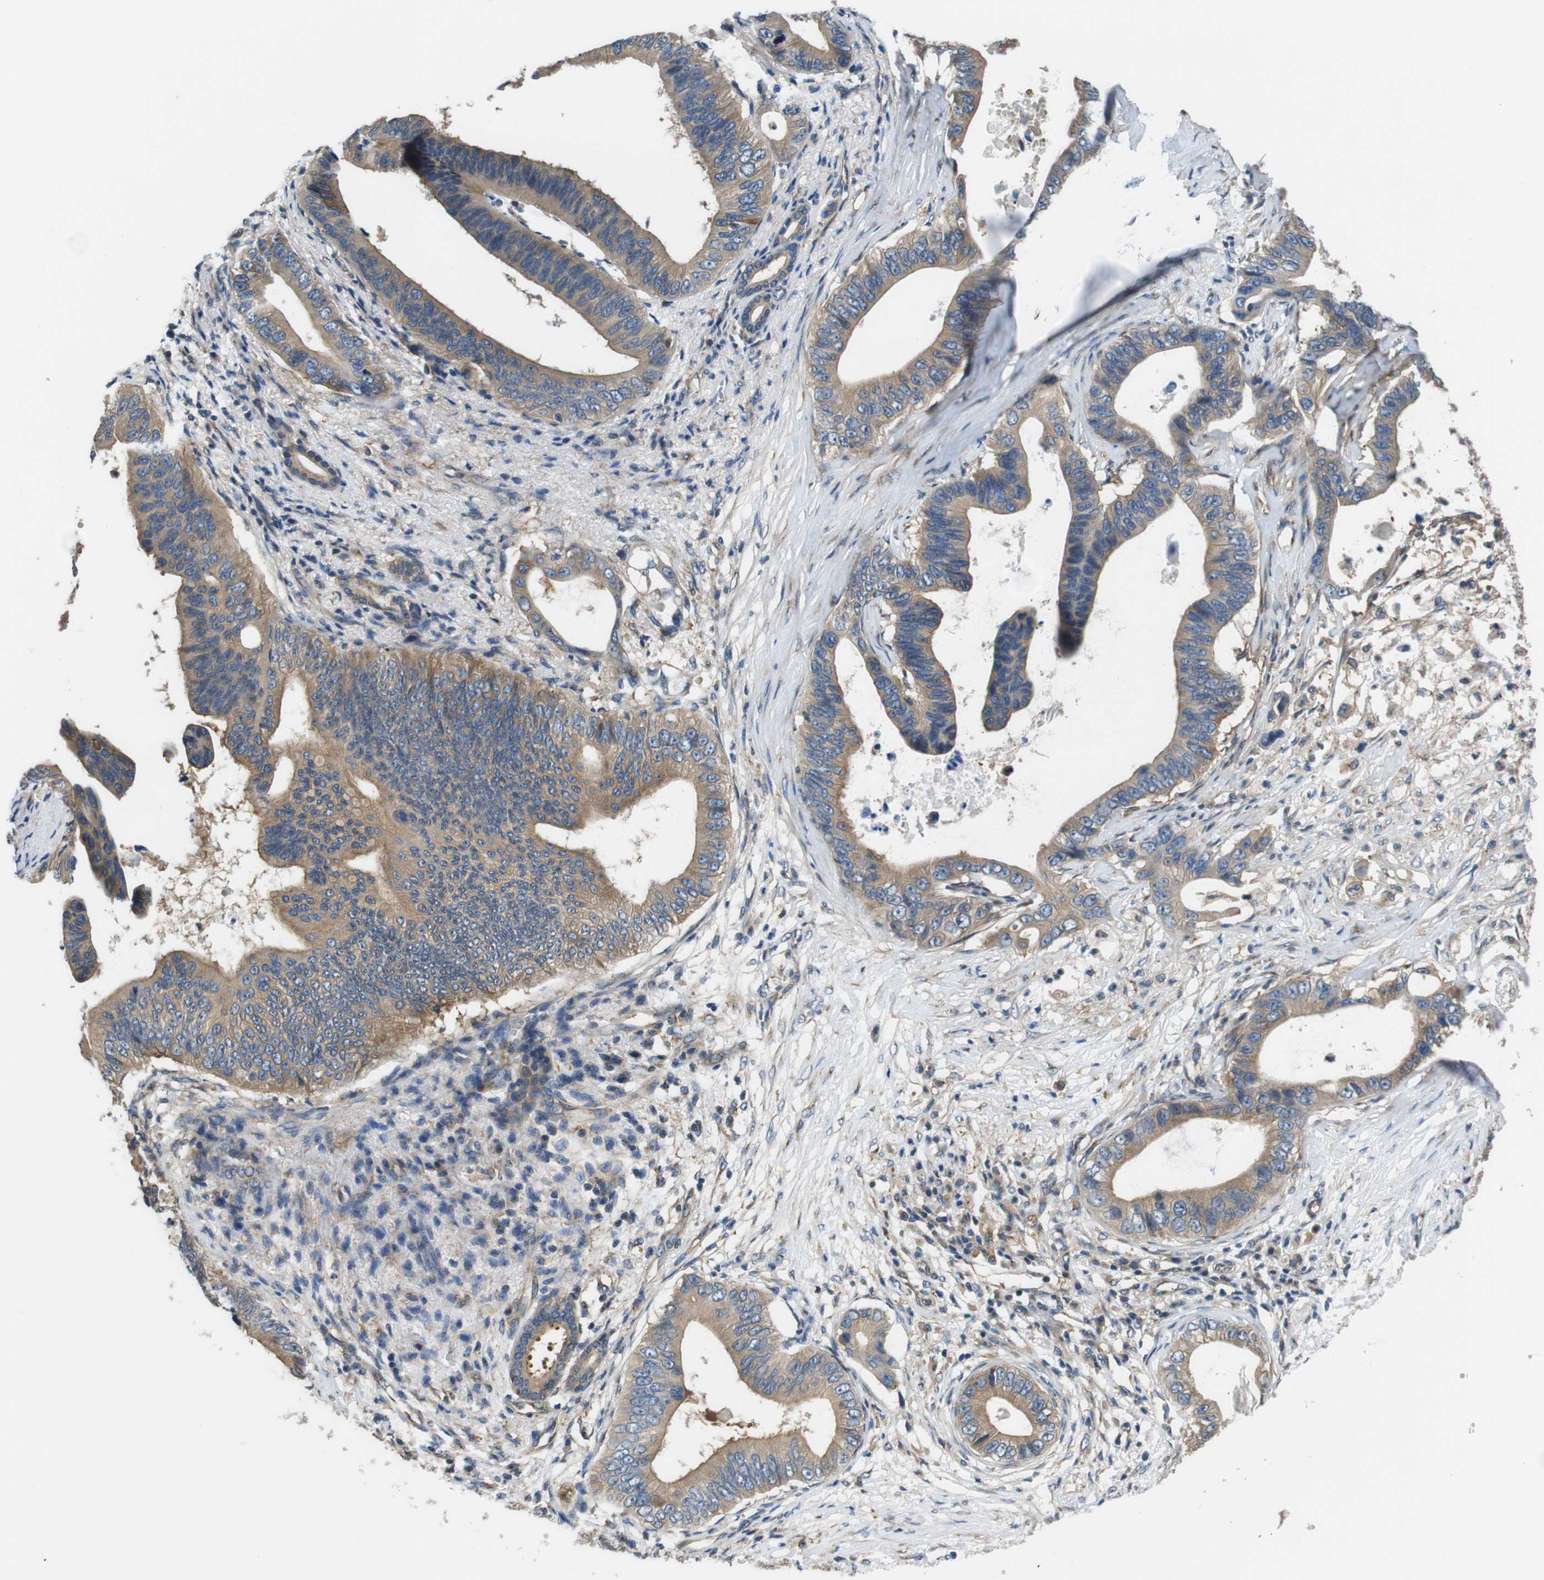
{"staining": {"intensity": "moderate", "quantity": ">75%", "location": "cytoplasmic/membranous"}, "tissue": "pancreatic cancer", "cell_type": "Tumor cells", "image_type": "cancer", "snomed": [{"axis": "morphology", "description": "Adenocarcinoma, NOS"}, {"axis": "topography", "description": "Pancreas"}], "caption": "The image demonstrates a brown stain indicating the presence of a protein in the cytoplasmic/membranous of tumor cells in pancreatic cancer (adenocarcinoma).", "gene": "DCTN1", "patient": {"sex": "male", "age": 77}}